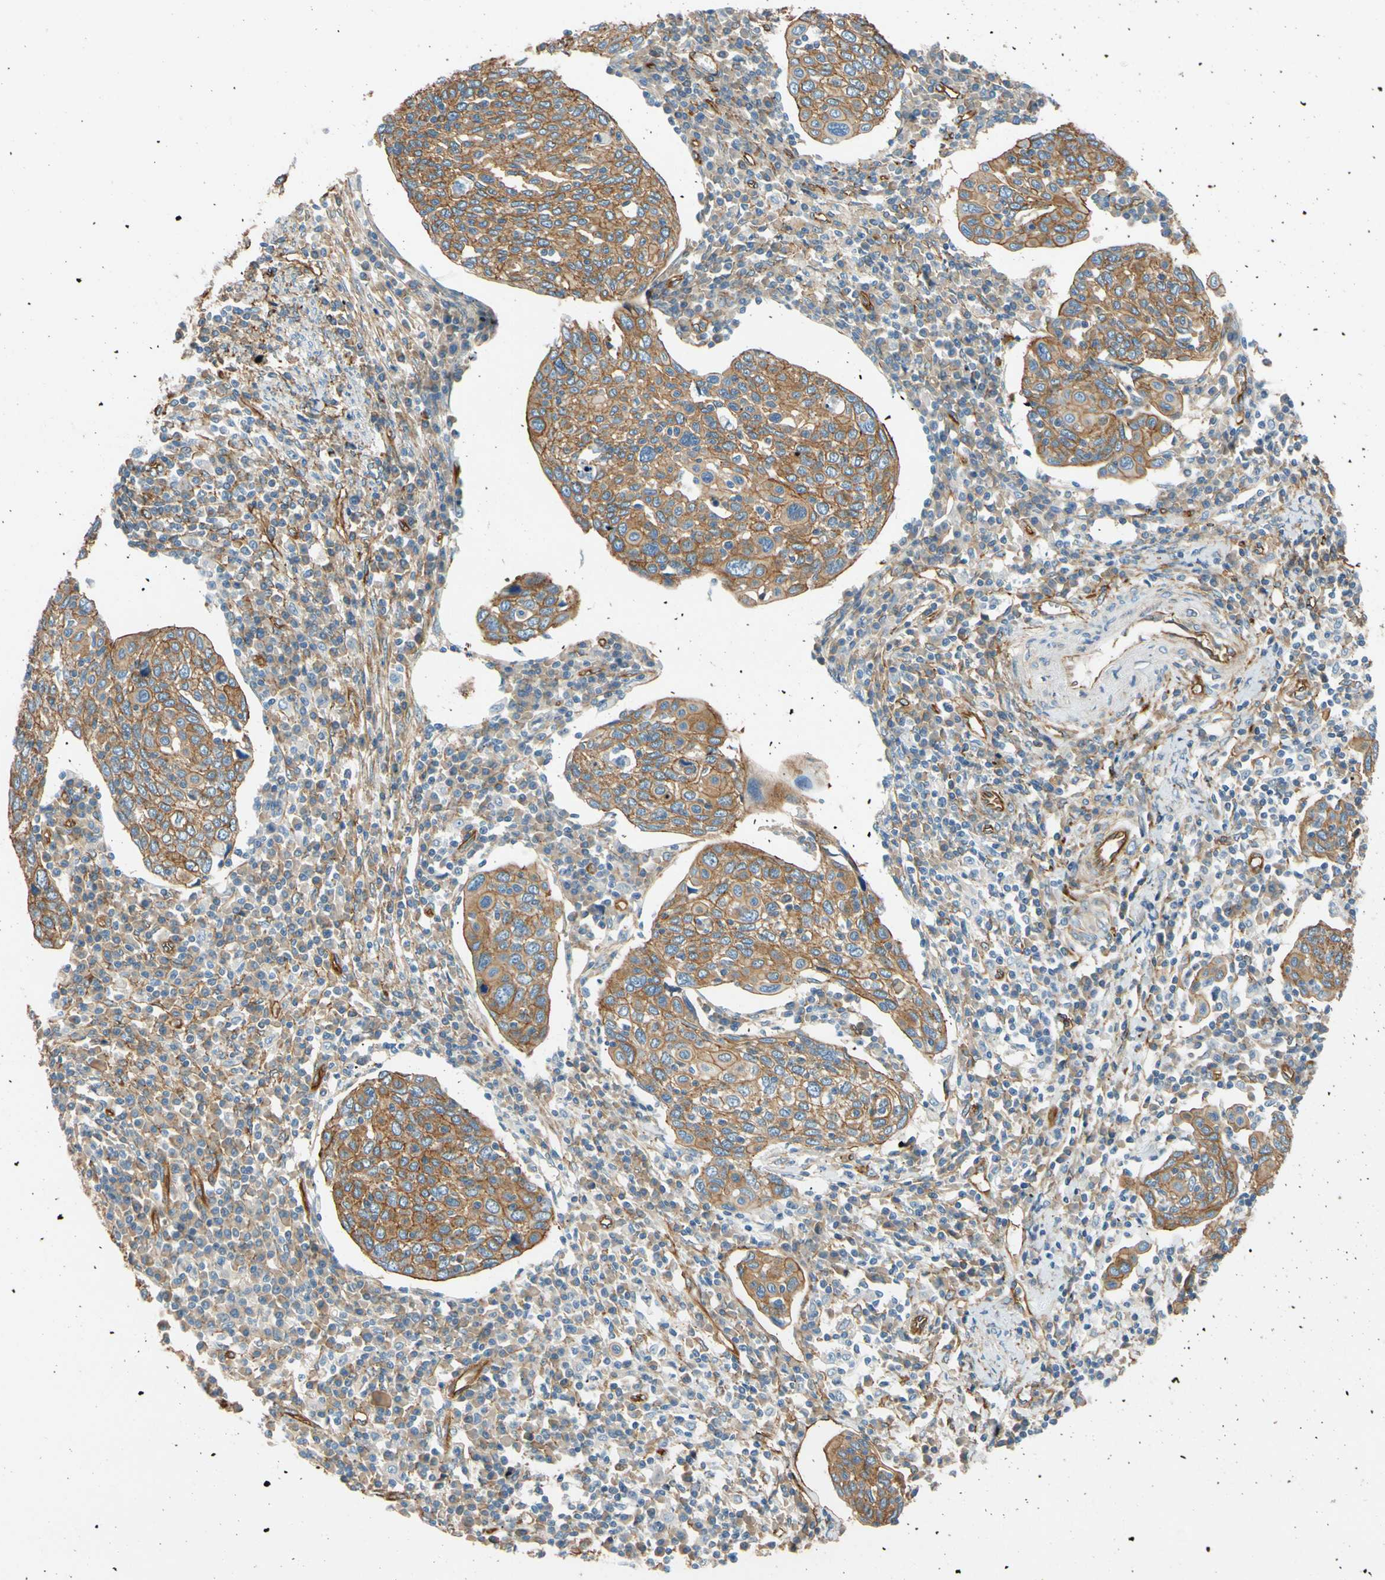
{"staining": {"intensity": "strong", "quantity": ">75%", "location": "cytoplasmic/membranous"}, "tissue": "cervical cancer", "cell_type": "Tumor cells", "image_type": "cancer", "snomed": [{"axis": "morphology", "description": "Squamous cell carcinoma, NOS"}, {"axis": "topography", "description": "Cervix"}], "caption": "Immunohistochemical staining of cervical cancer exhibits strong cytoplasmic/membranous protein expression in approximately >75% of tumor cells. The protein of interest is stained brown, and the nuclei are stained in blue (DAB (3,3'-diaminobenzidine) IHC with brightfield microscopy, high magnification).", "gene": "SPTAN1", "patient": {"sex": "female", "age": 40}}